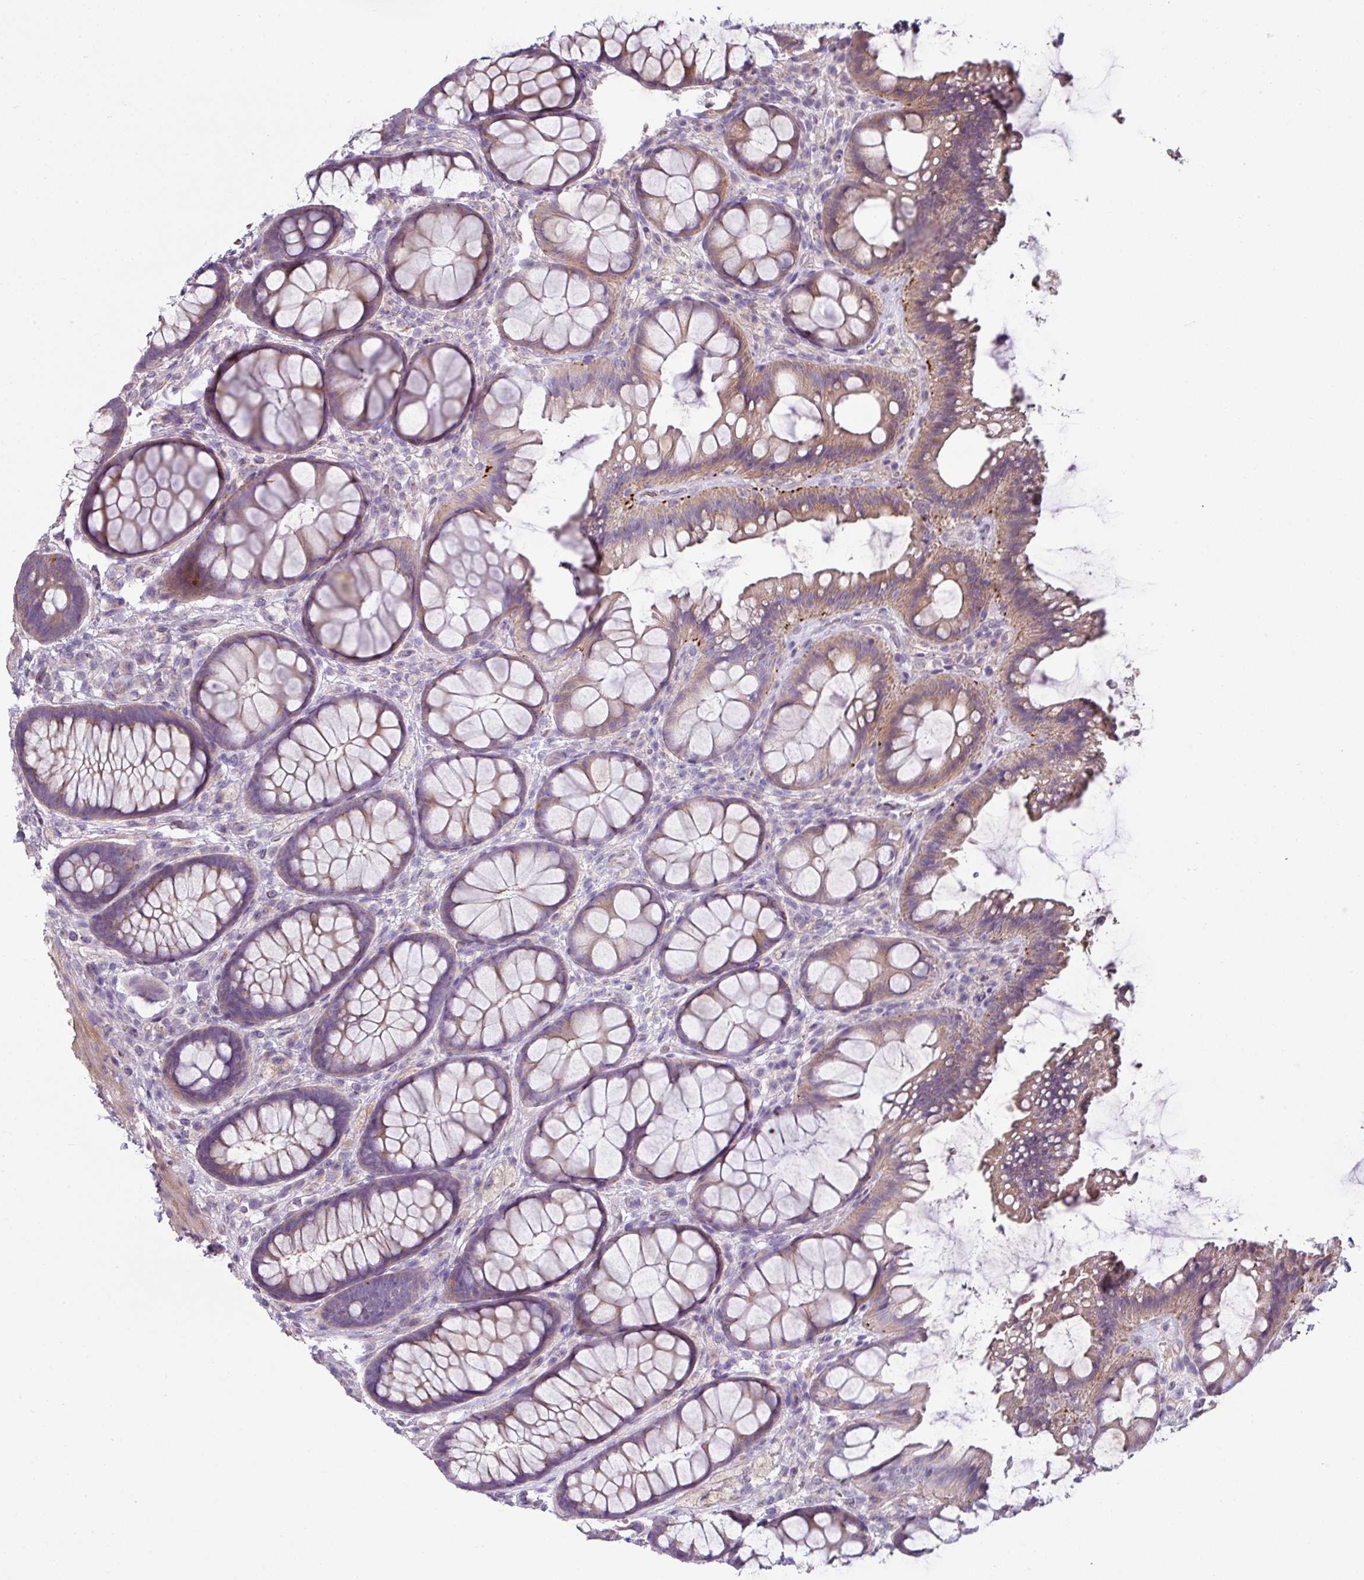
{"staining": {"intensity": "moderate", "quantity": ">75%", "location": "cytoplasmic/membranous"}, "tissue": "rectum", "cell_type": "Glandular cells", "image_type": "normal", "snomed": [{"axis": "morphology", "description": "Normal tissue, NOS"}, {"axis": "topography", "description": "Rectum"}], "caption": "Rectum stained for a protein exhibits moderate cytoplasmic/membranous positivity in glandular cells. Using DAB (brown) and hematoxylin (blue) stains, captured at high magnification using brightfield microscopy.", "gene": "LRRC9", "patient": {"sex": "female", "age": 67}}